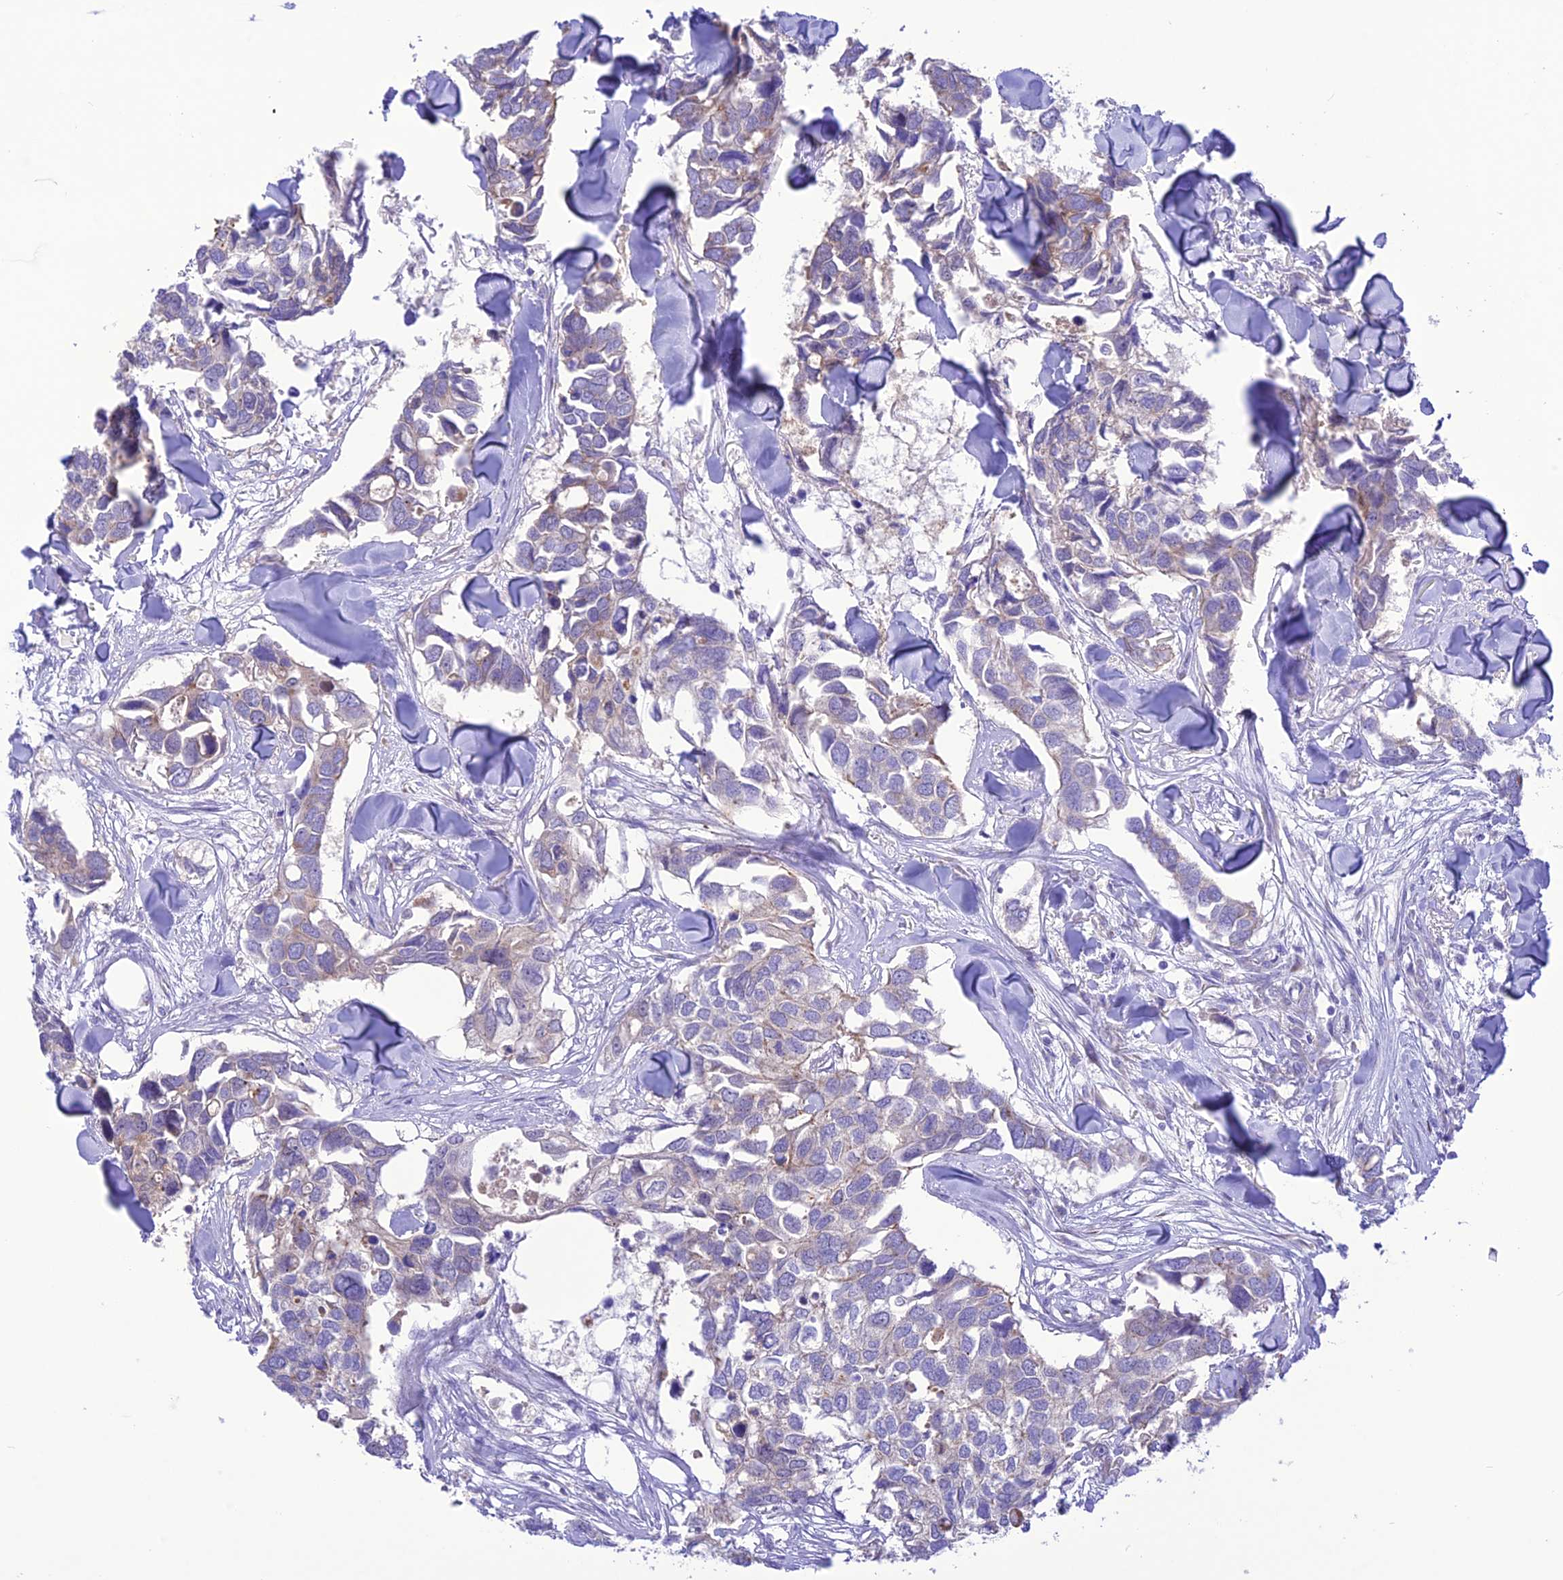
{"staining": {"intensity": "negative", "quantity": "none", "location": "none"}, "tissue": "breast cancer", "cell_type": "Tumor cells", "image_type": "cancer", "snomed": [{"axis": "morphology", "description": "Duct carcinoma"}, {"axis": "topography", "description": "Breast"}], "caption": "Tumor cells are negative for brown protein staining in breast infiltrating ductal carcinoma. (Stains: DAB immunohistochemistry with hematoxylin counter stain, Microscopy: brightfield microscopy at high magnification).", "gene": "CHSY3", "patient": {"sex": "female", "age": 83}}